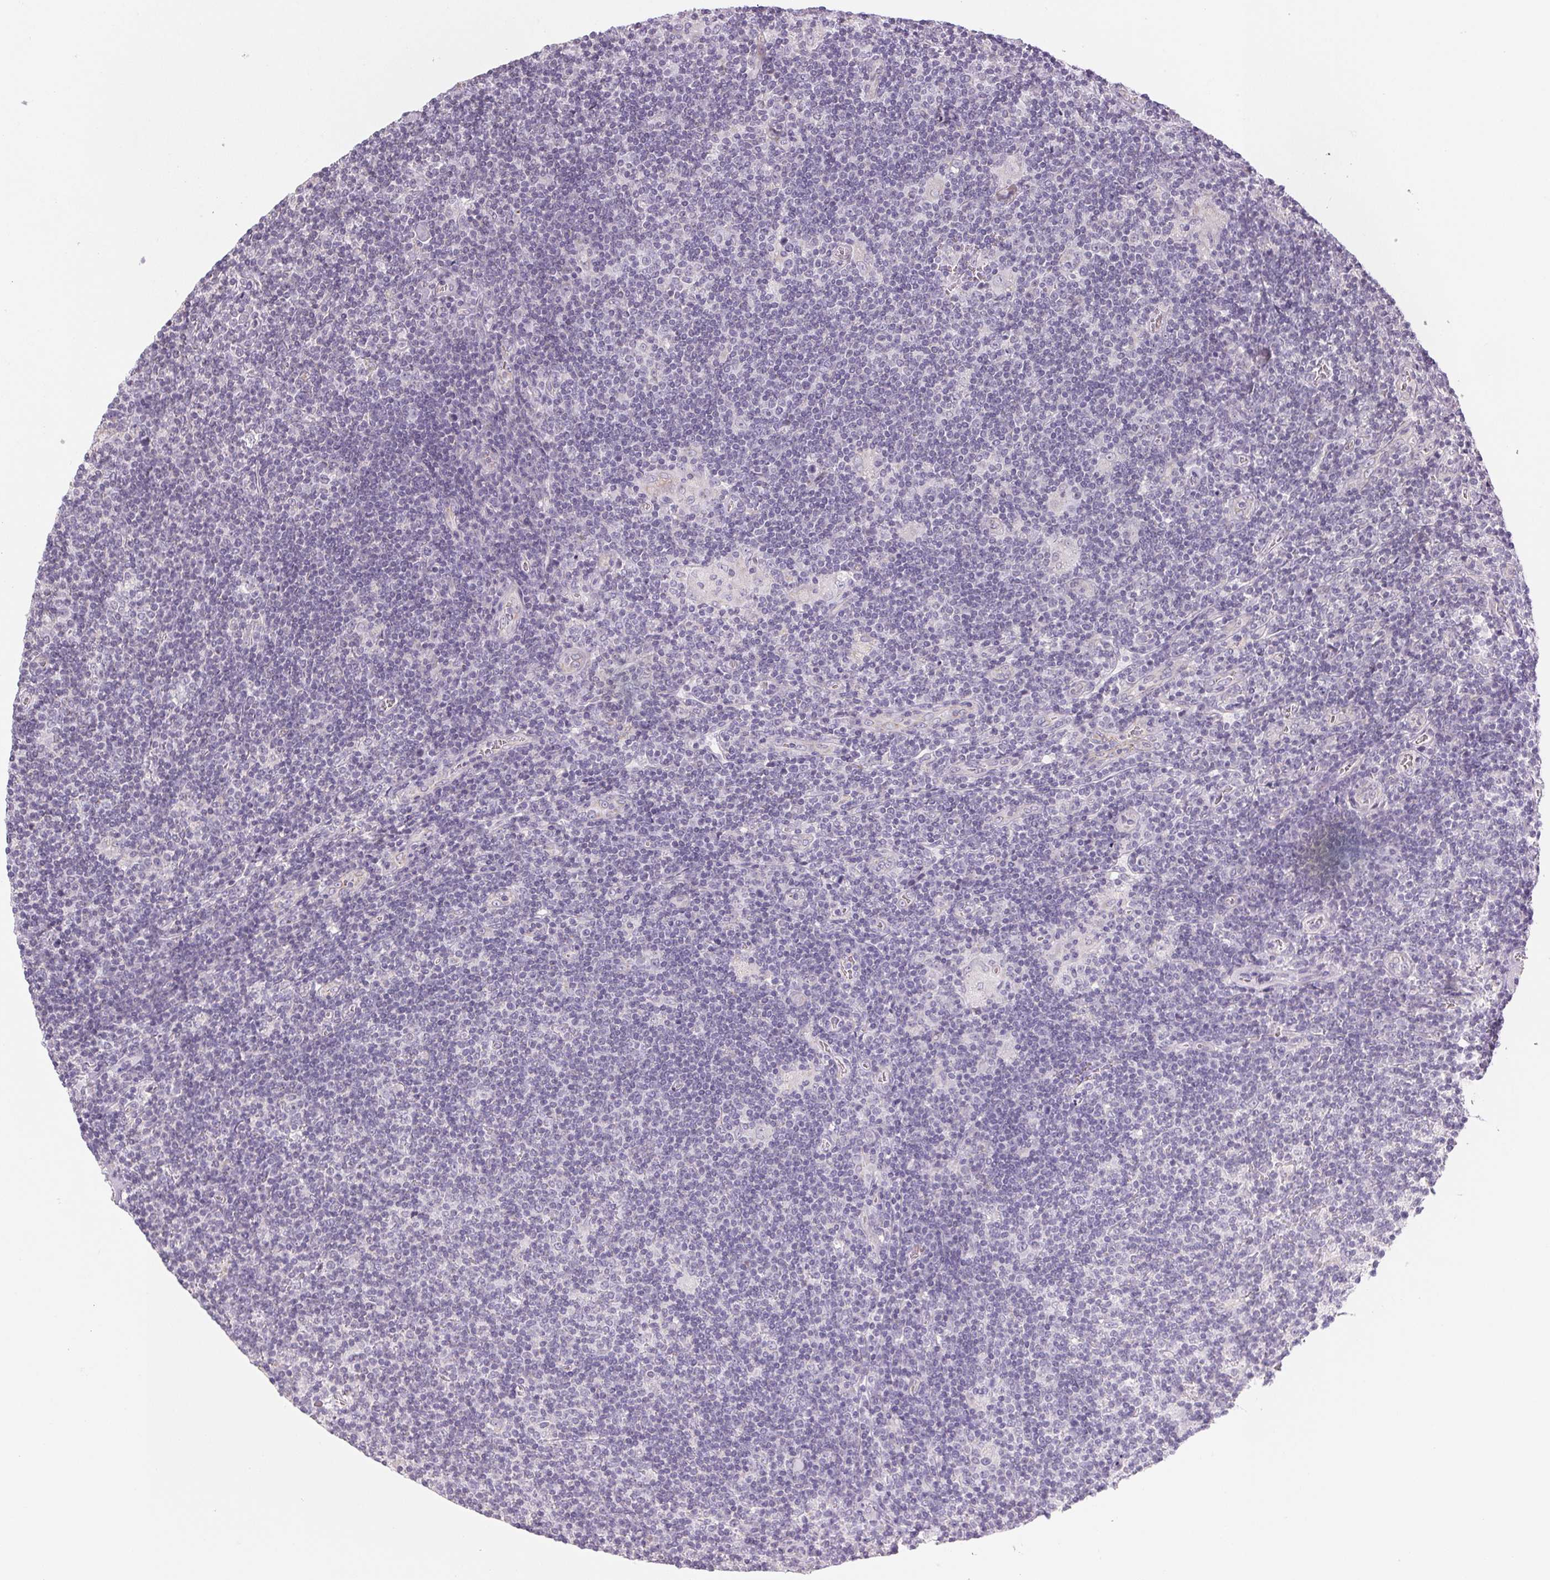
{"staining": {"intensity": "negative", "quantity": "none", "location": "none"}, "tissue": "lymphoma", "cell_type": "Tumor cells", "image_type": "cancer", "snomed": [{"axis": "morphology", "description": "Hodgkin's disease, NOS"}, {"axis": "topography", "description": "Lymph node"}], "caption": "Tumor cells show no significant positivity in lymphoma. The staining is performed using DAB brown chromogen with nuclei counter-stained in using hematoxylin.", "gene": "SMYD1", "patient": {"sex": "male", "age": 40}}